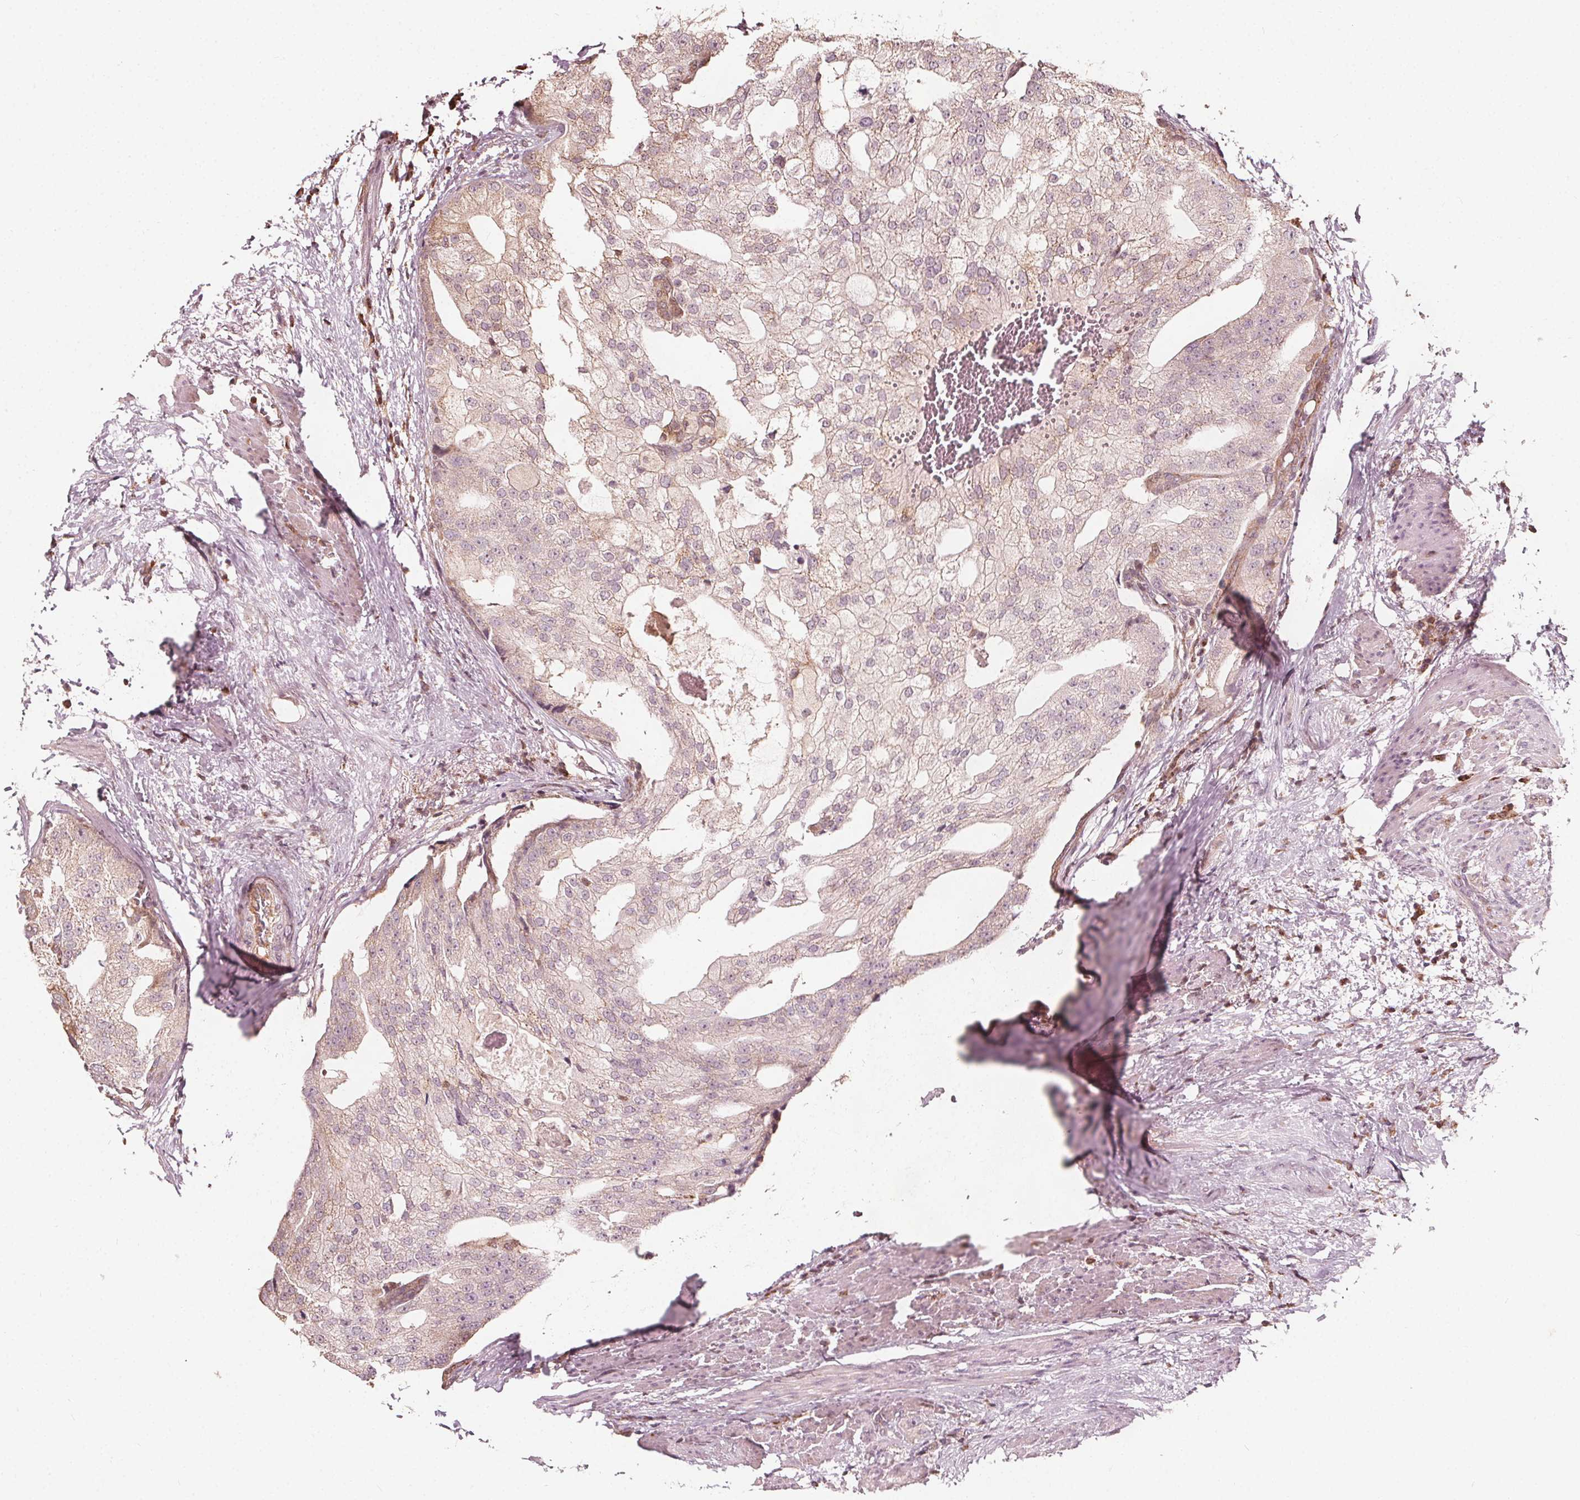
{"staining": {"intensity": "weak", "quantity": "<25%", "location": "cytoplasmic/membranous"}, "tissue": "prostate cancer", "cell_type": "Tumor cells", "image_type": "cancer", "snomed": [{"axis": "morphology", "description": "Adenocarcinoma, High grade"}, {"axis": "topography", "description": "Prostate"}], "caption": "Prostate cancer (adenocarcinoma (high-grade)) was stained to show a protein in brown. There is no significant positivity in tumor cells.", "gene": "AIP", "patient": {"sex": "male", "age": 70}}